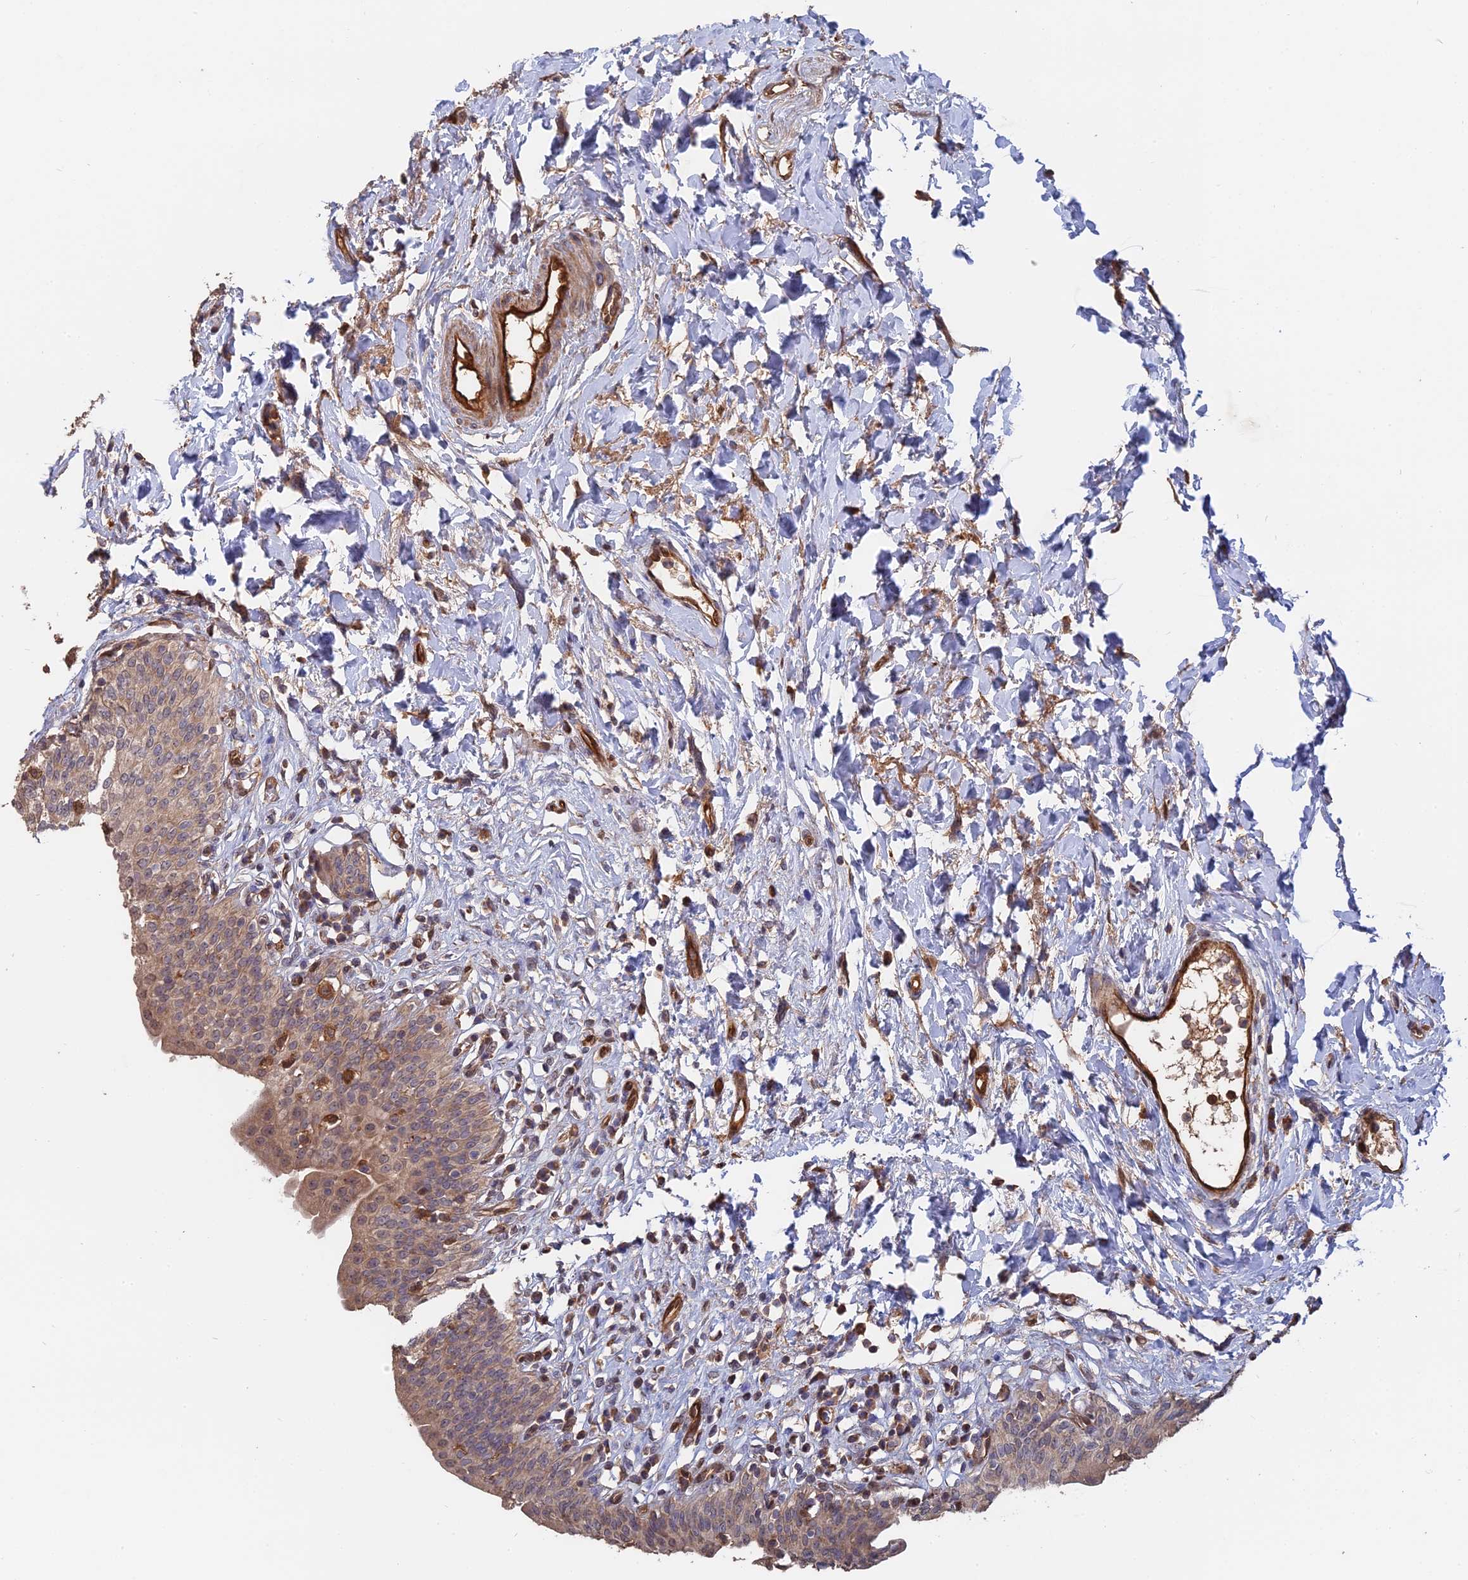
{"staining": {"intensity": "moderate", "quantity": "25%-75%", "location": "cytoplasmic/membranous"}, "tissue": "urinary bladder", "cell_type": "Urothelial cells", "image_type": "normal", "snomed": [{"axis": "morphology", "description": "Normal tissue, NOS"}, {"axis": "topography", "description": "Urinary bladder"}], "caption": "This histopathology image demonstrates normal urinary bladder stained with immunohistochemistry to label a protein in brown. The cytoplasmic/membranous of urothelial cells show moderate positivity for the protein. Nuclei are counter-stained blue.", "gene": "SAC3D1", "patient": {"sex": "male", "age": 83}}